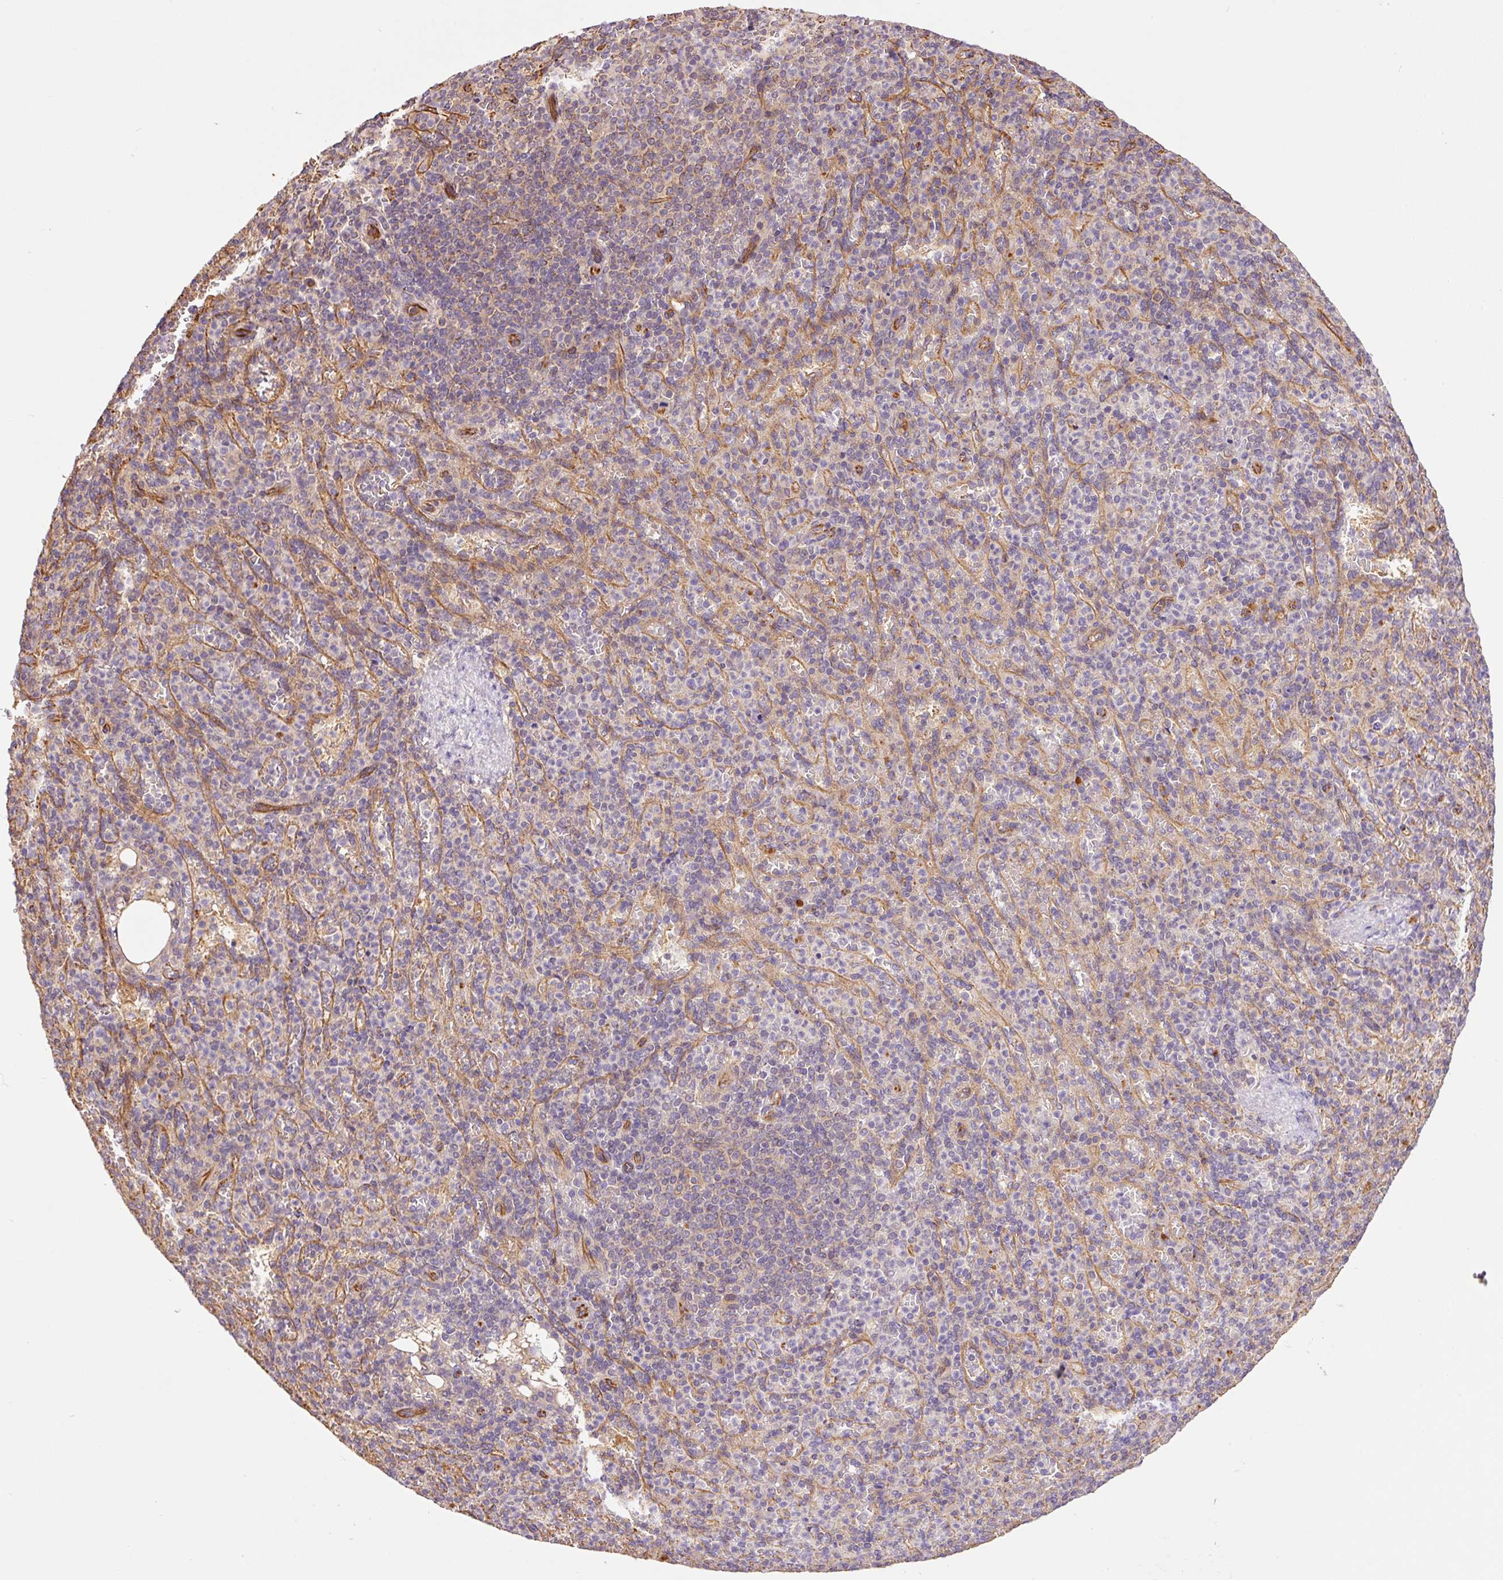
{"staining": {"intensity": "negative", "quantity": "none", "location": "none"}, "tissue": "spleen", "cell_type": "Cells in red pulp", "image_type": "normal", "snomed": [{"axis": "morphology", "description": "Normal tissue, NOS"}, {"axis": "topography", "description": "Spleen"}], "caption": "DAB immunohistochemical staining of benign human spleen shows no significant positivity in cells in red pulp.", "gene": "PCK2", "patient": {"sex": "female", "age": 74}}